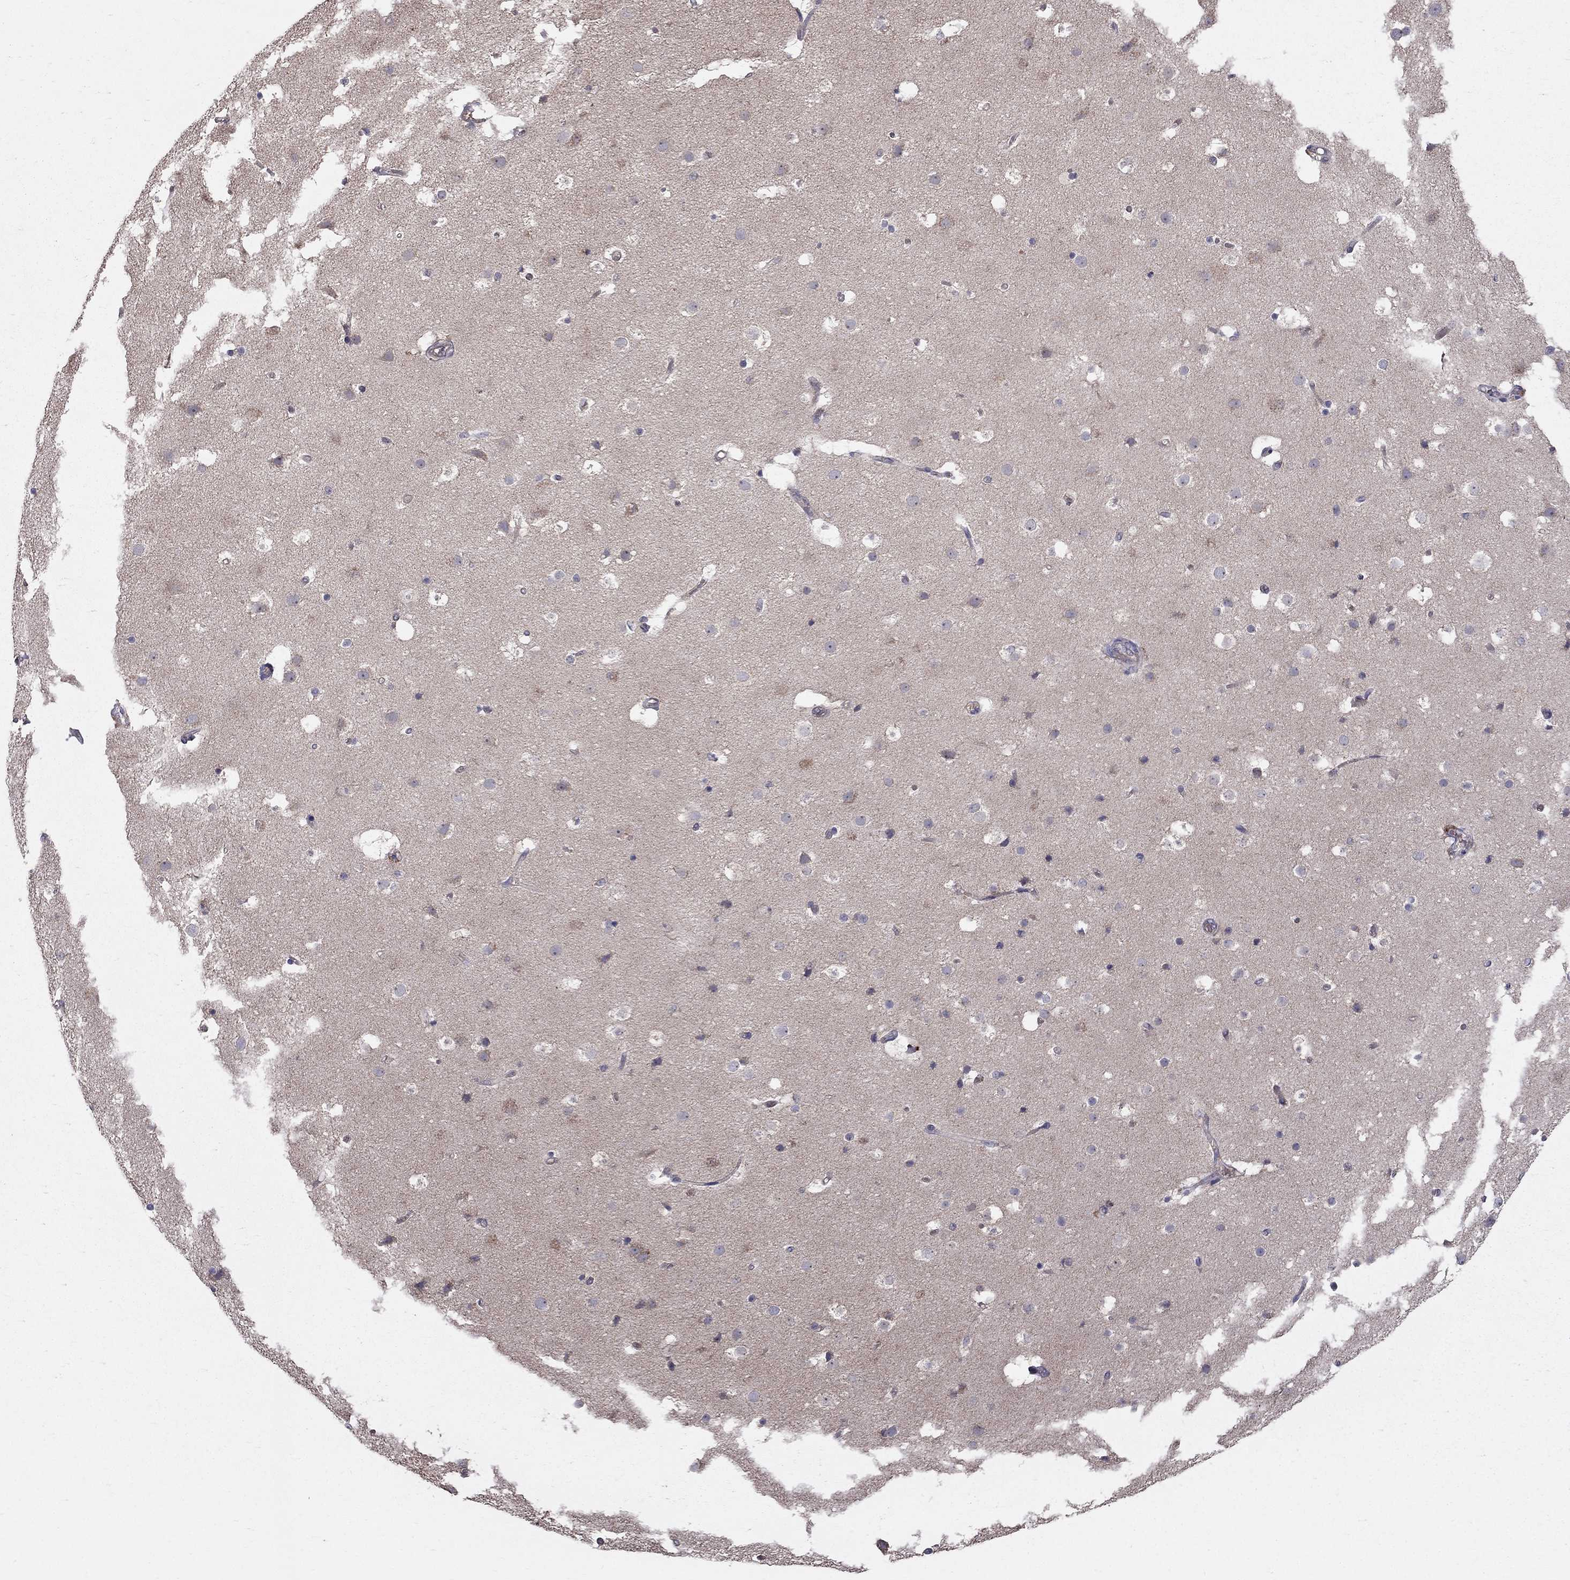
{"staining": {"intensity": "negative", "quantity": "none", "location": "none"}, "tissue": "cerebral cortex", "cell_type": "Endothelial cells", "image_type": "normal", "snomed": [{"axis": "morphology", "description": "Normal tissue, NOS"}, {"axis": "topography", "description": "Cerebral cortex"}], "caption": "Human cerebral cortex stained for a protein using IHC demonstrates no expression in endothelial cells.", "gene": "PIK3CG", "patient": {"sex": "female", "age": 52}}